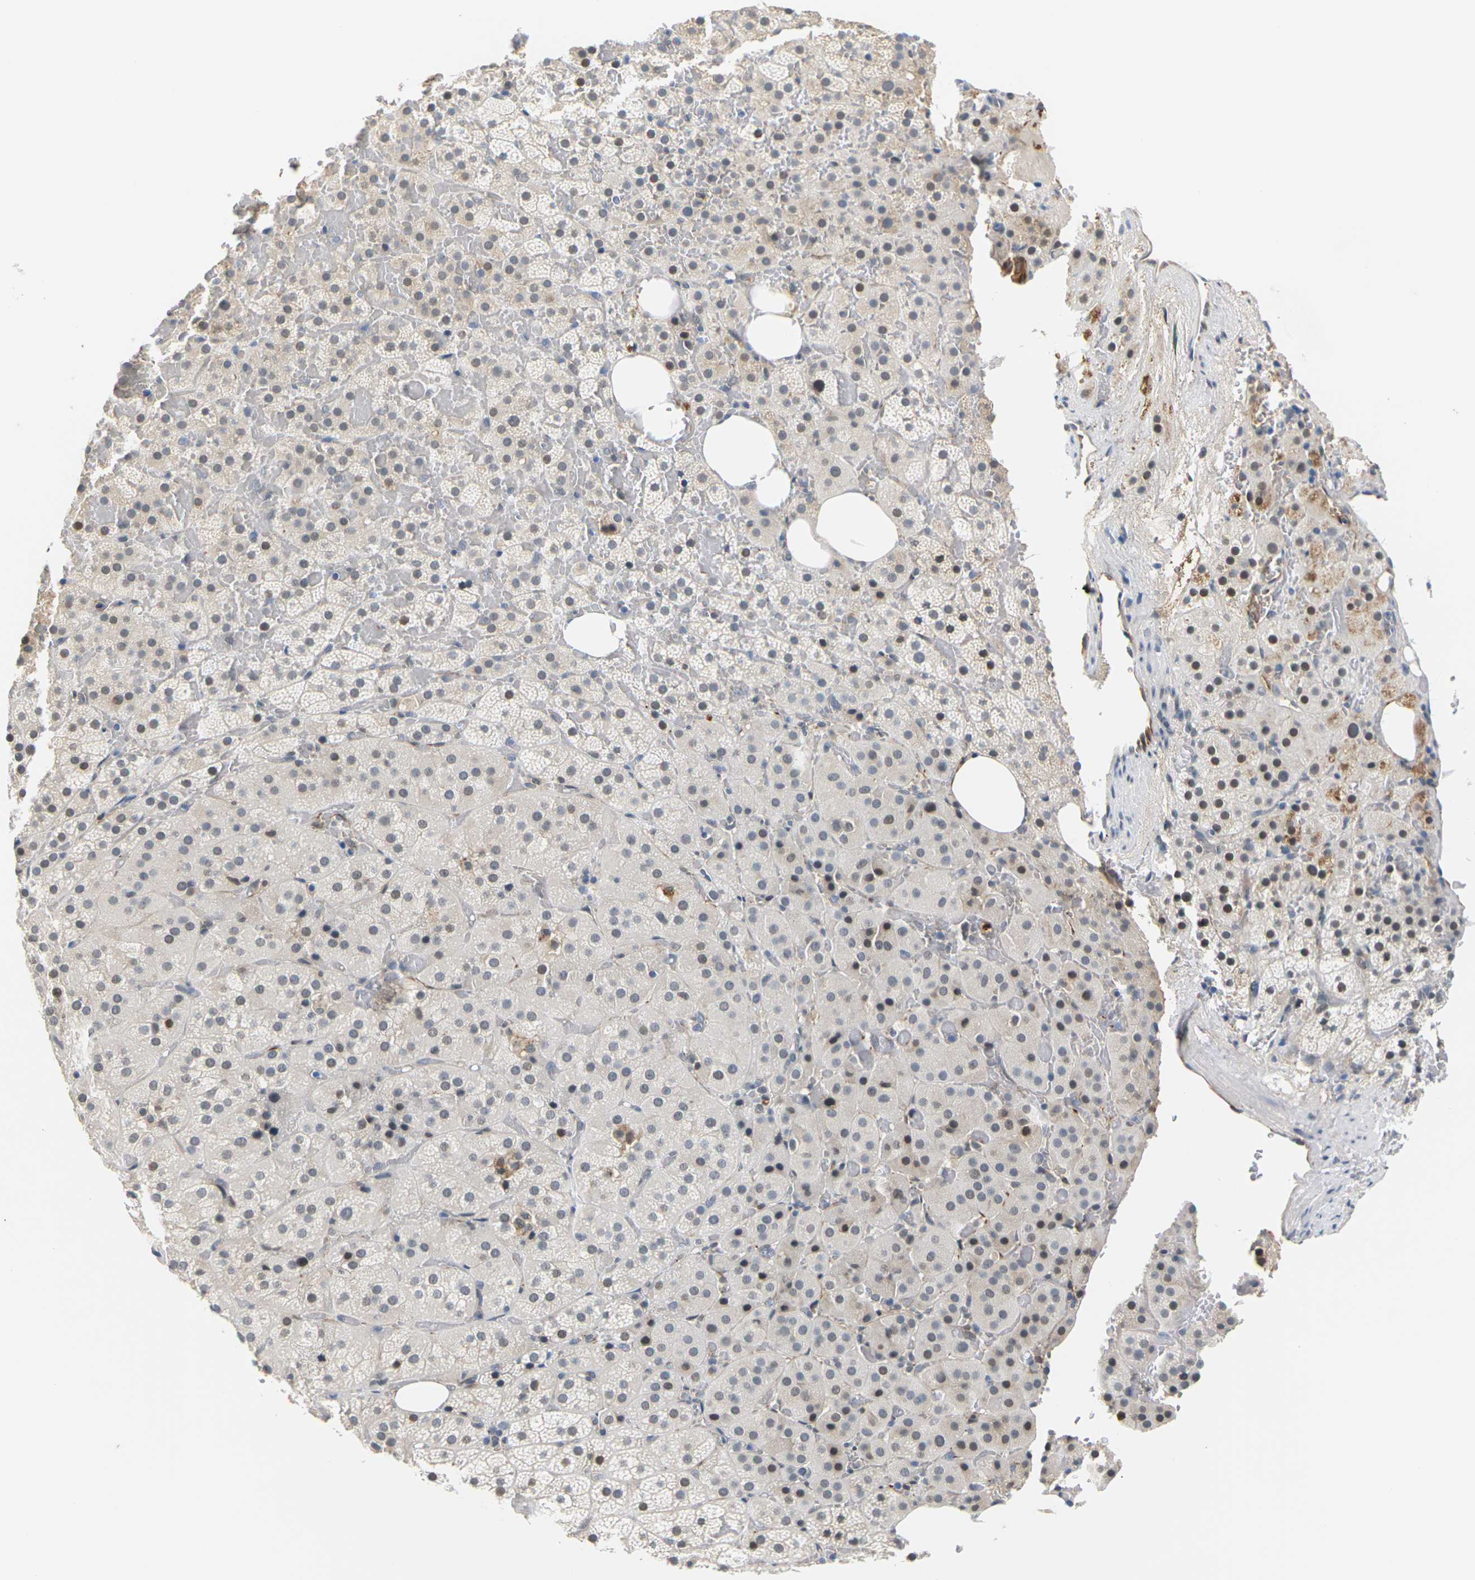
{"staining": {"intensity": "moderate", "quantity": "<25%", "location": "nuclear"}, "tissue": "adrenal gland", "cell_type": "Glandular cells", "image_type": "normal", "snomed": [{"axis": "morphology", "description": "Normal tissue, NOS"}, {"axis": "topography", "description": "Adrenal gland"}], "caption": "This micrograph exhibits IHC staining of benign human adrenal gland, with low moderate nuclear positivity in about <25% of glandular cells.", "gene": "PKP2", "patient": {"sex": "female", "age": 59}}